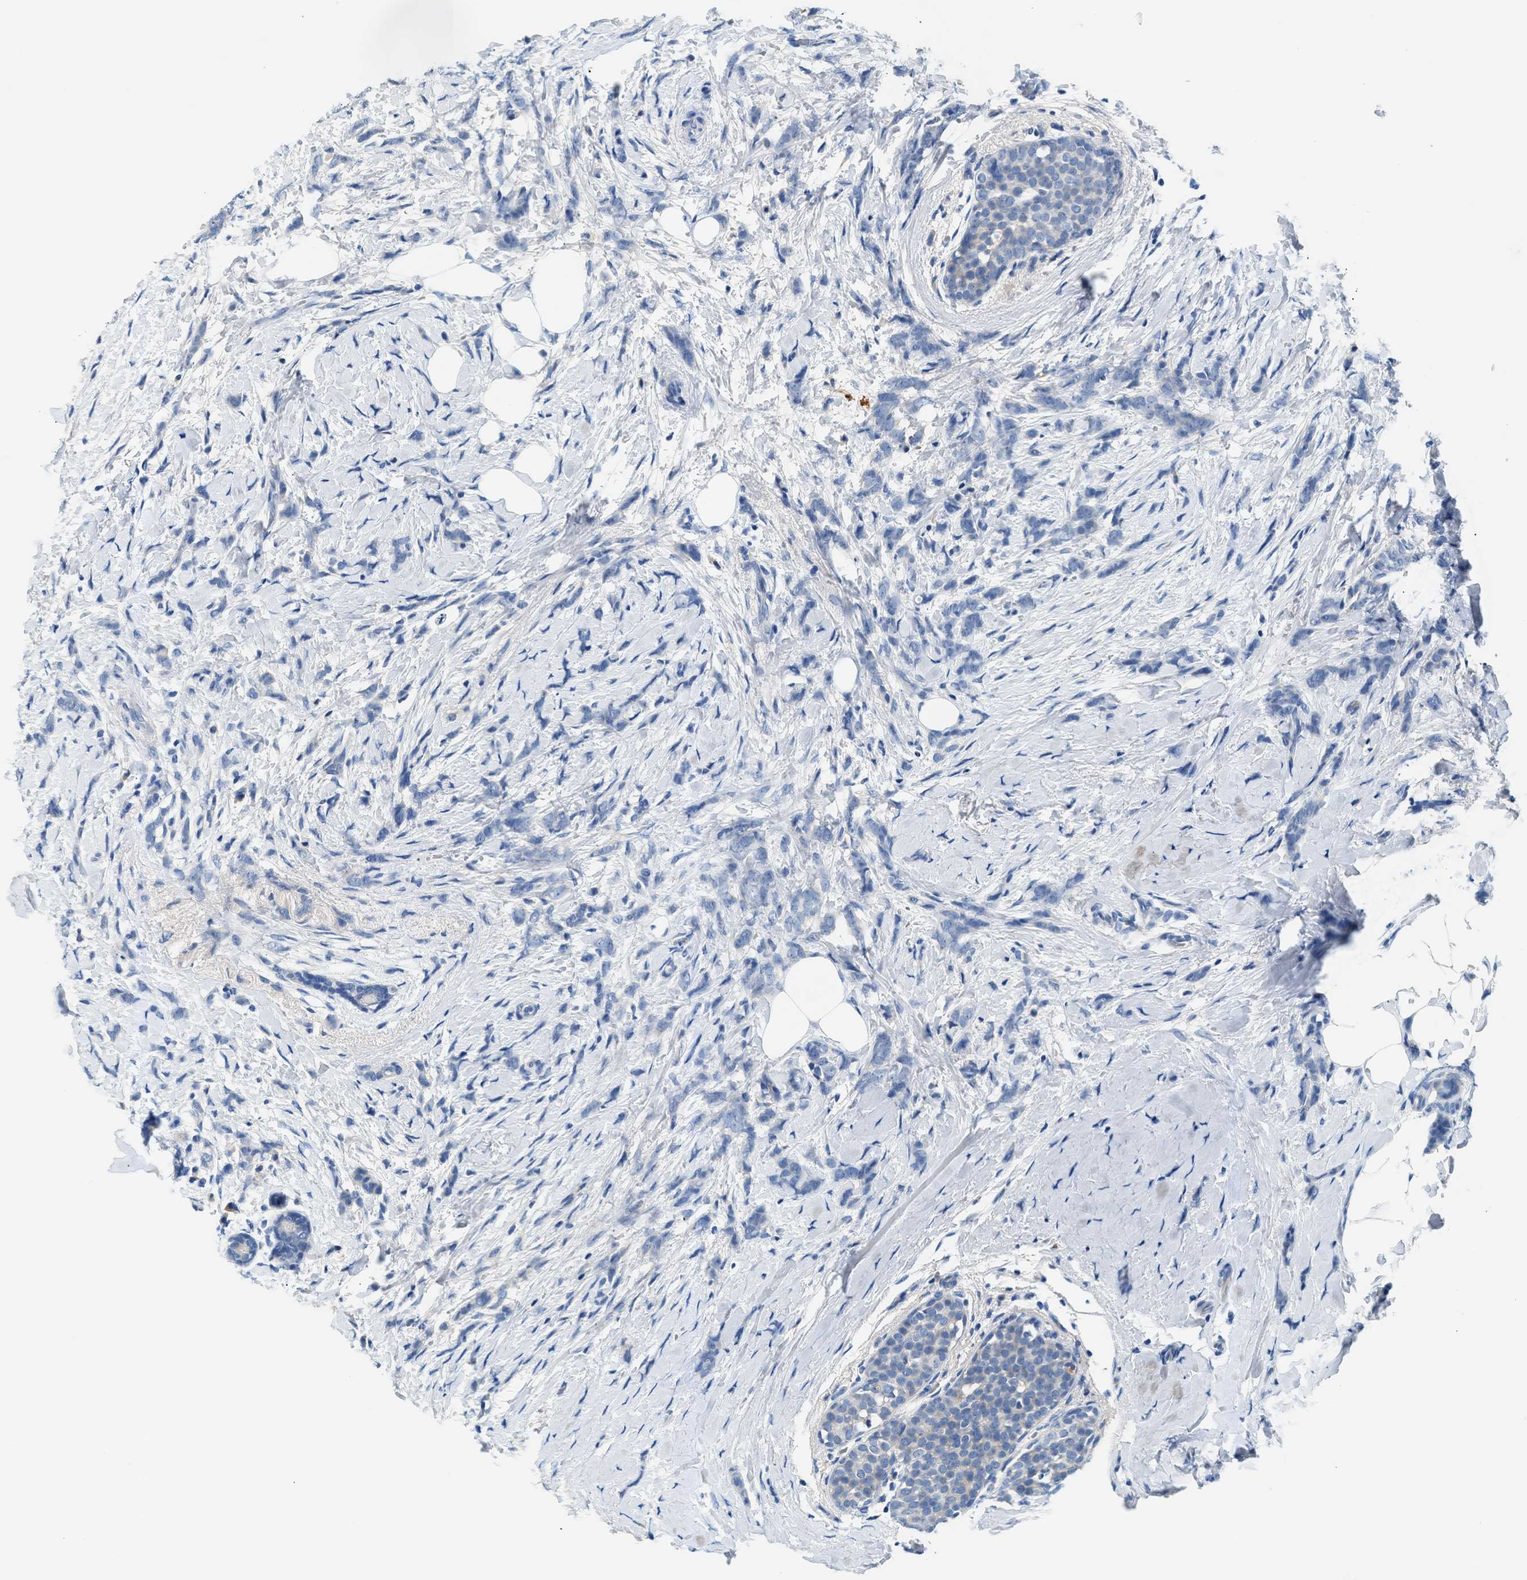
{"staining": {"intensity": "negative", "quantity": "none", "location": "none"}, "tissue": "breast cancer", "cell_type": "Tumor cells", "image_type": "cancer", "snomed": [{"axis": "morphology", "description": "Lobular carcinoma, in situ"}, {"axis": "morphology", "description": "Lobular carcinoma"}, {"axis": "topography", "description": "Breast"}], "caption": "An immunohistochemistry micrograph of breast cancer (lobular carcinoma) is shown. There is no staining in tumor cells of breast cancer (lobular carcinoma). (Immunohistochemistry, brightfield microscopy, high magnification).", "gene": "RWDD2B", "patient": {"sex": "female", "age": 41}}